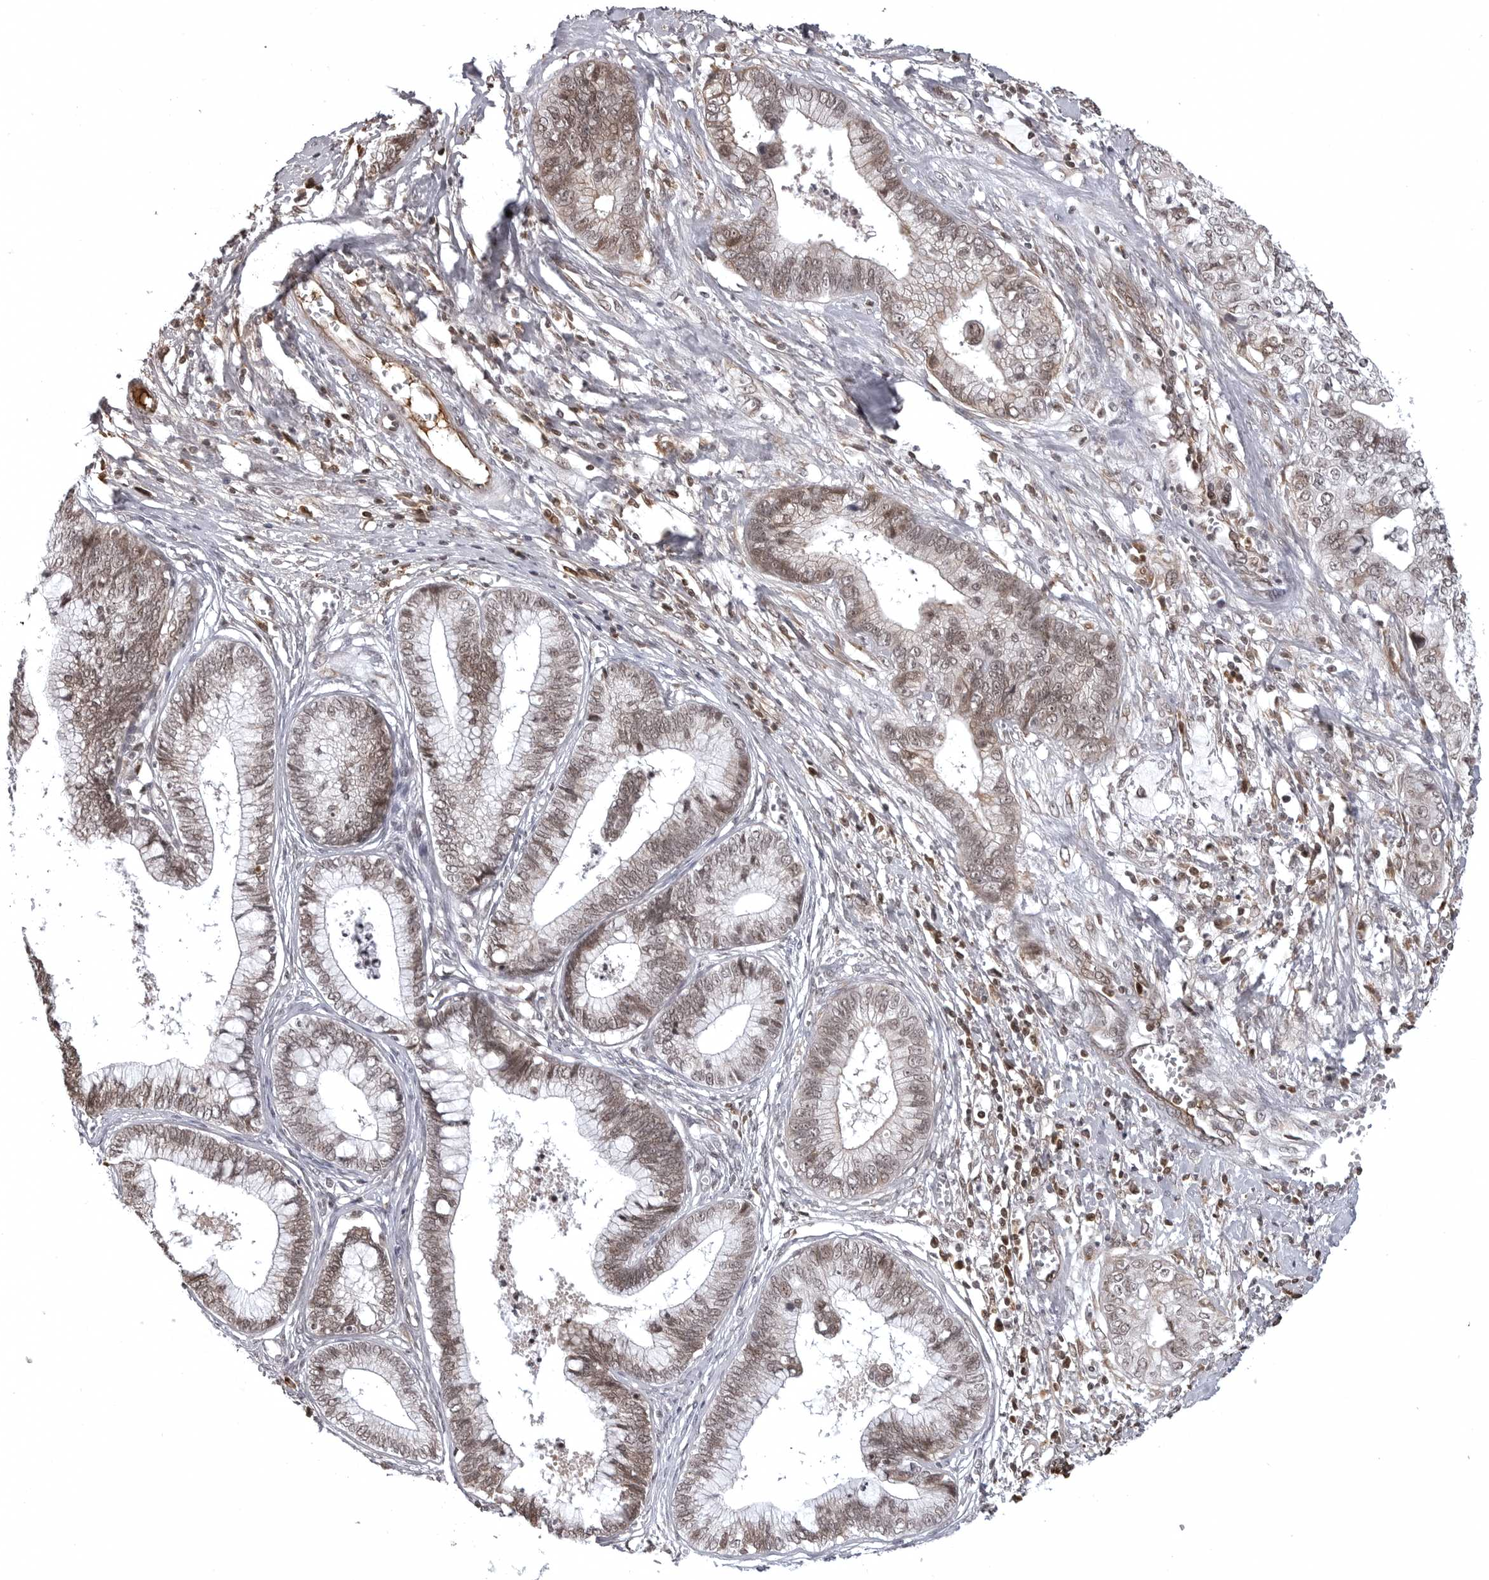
{"staining": {"intensity": "moderate", "quantity": "25%-75%", "location": "nuclear"}, "tissue": "cervical cancer", "cell_type": "Tumor cells", "image_type": "cancer", "snomed": [{"axis": "morphology", "description": "Adenocarcinoma, NOS"}, {"axis": "topography", "description": "Cervix"}], "caption": "Moderate nuclear staining for a protein is appreciated in approximately 25%-75% of tumor cells of cervical cancer using immunohistochemistry (IHC).", "gene": "PHF3", "patient": {"sex": "female", "age": 44}}